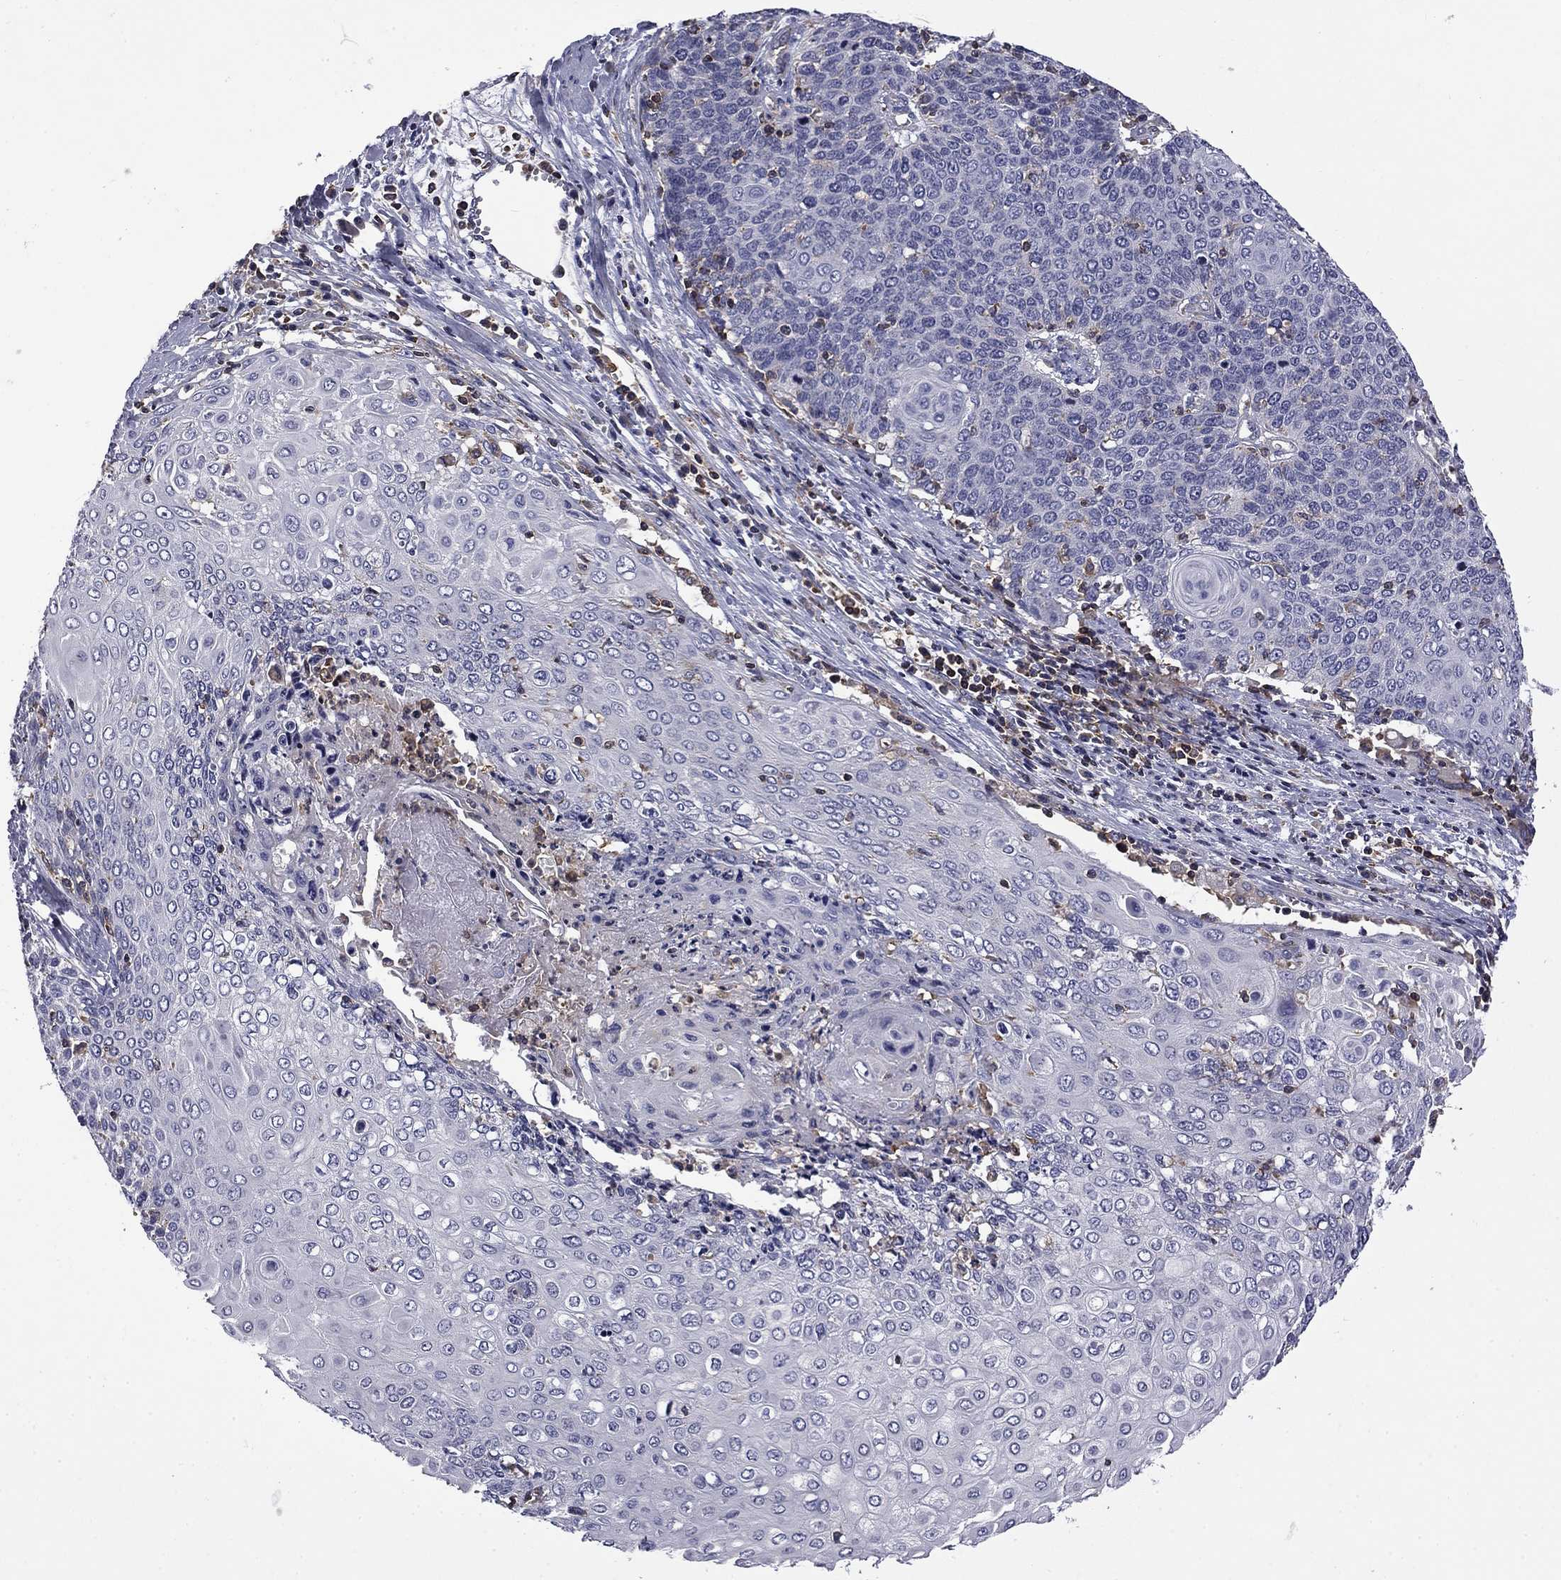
{"staining": {"intensity": "negative", "quantity": "none", "location": "none"}, "tissue": "cervical cancer", "cell_type": "Tumor cells", "image_type": "cancer", "snomed": [{"axis": "morphology", "description": "Squamous cell carcinoma, NOS"}, {"axis": "topography", "description": "Cervix"}], "caption": "A histopathology image of cervical cancer stained for a protein demonstrates no brown staining in tumor cells.", "gene": "ARHGAP45", "patient": {"sex": "female", "age": 39}}